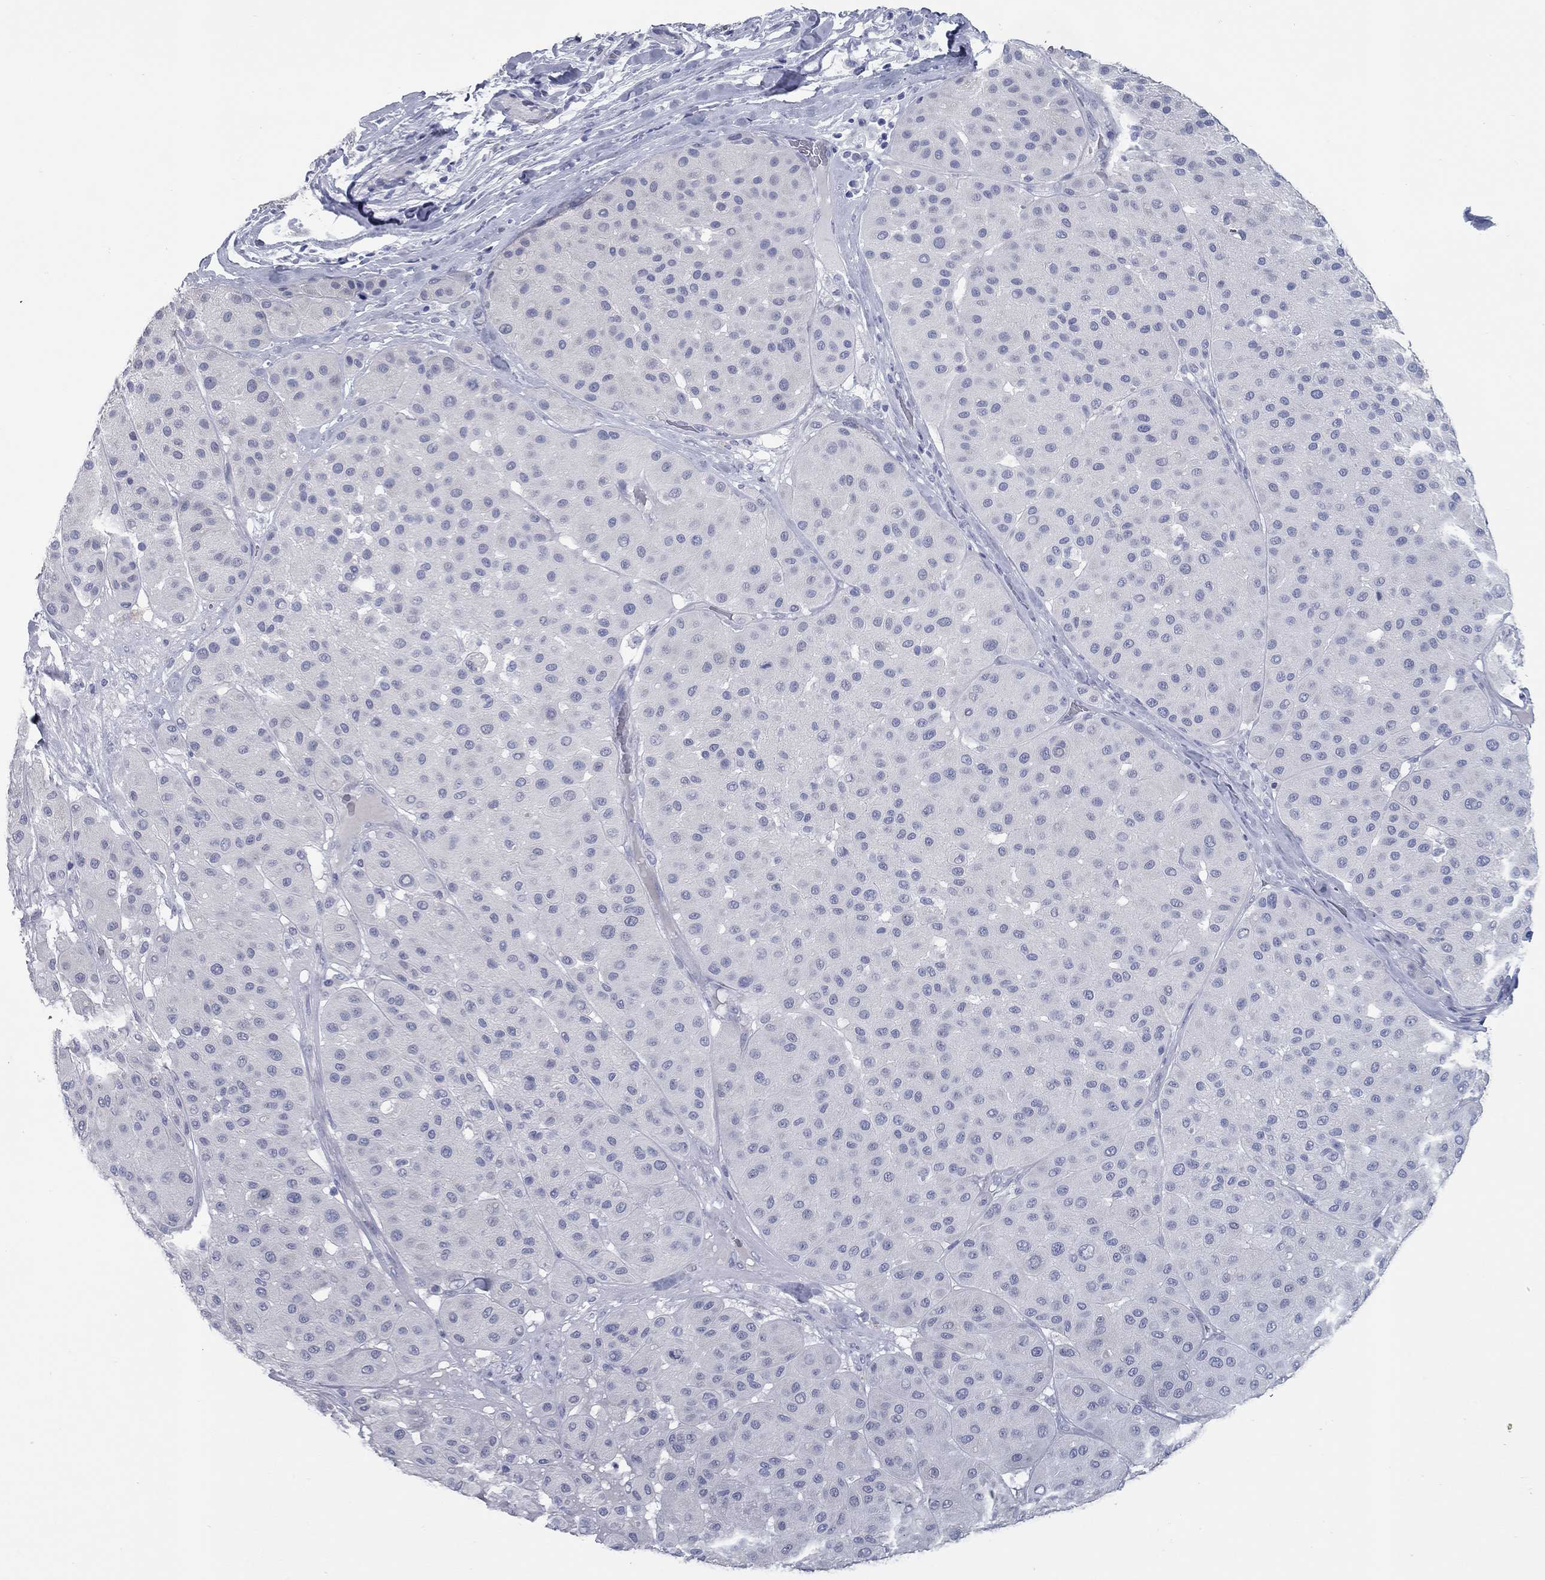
{"staining": {"intensity": "negative", "quantity": "none", "location": "none"}, "tissue": "melanoma", "cell_type": "Tumor cells", "image_type": "cancer", "snomed": [{"axis": "morphology", "description": "Malignant melanoma, Metastatic site"}, {"axis": "topography", "description": "Smooth muscle"}], "caption": "IHC micrograph of neoplastic tissue: malignant melanoma (metastatic site) stained with DAB (3,3'-diaminobenzidine) demonstrates no significant protein expression in tumor cells.", "gene": "KIRREL2", "patient": {"sex": "male", "age": 41}}